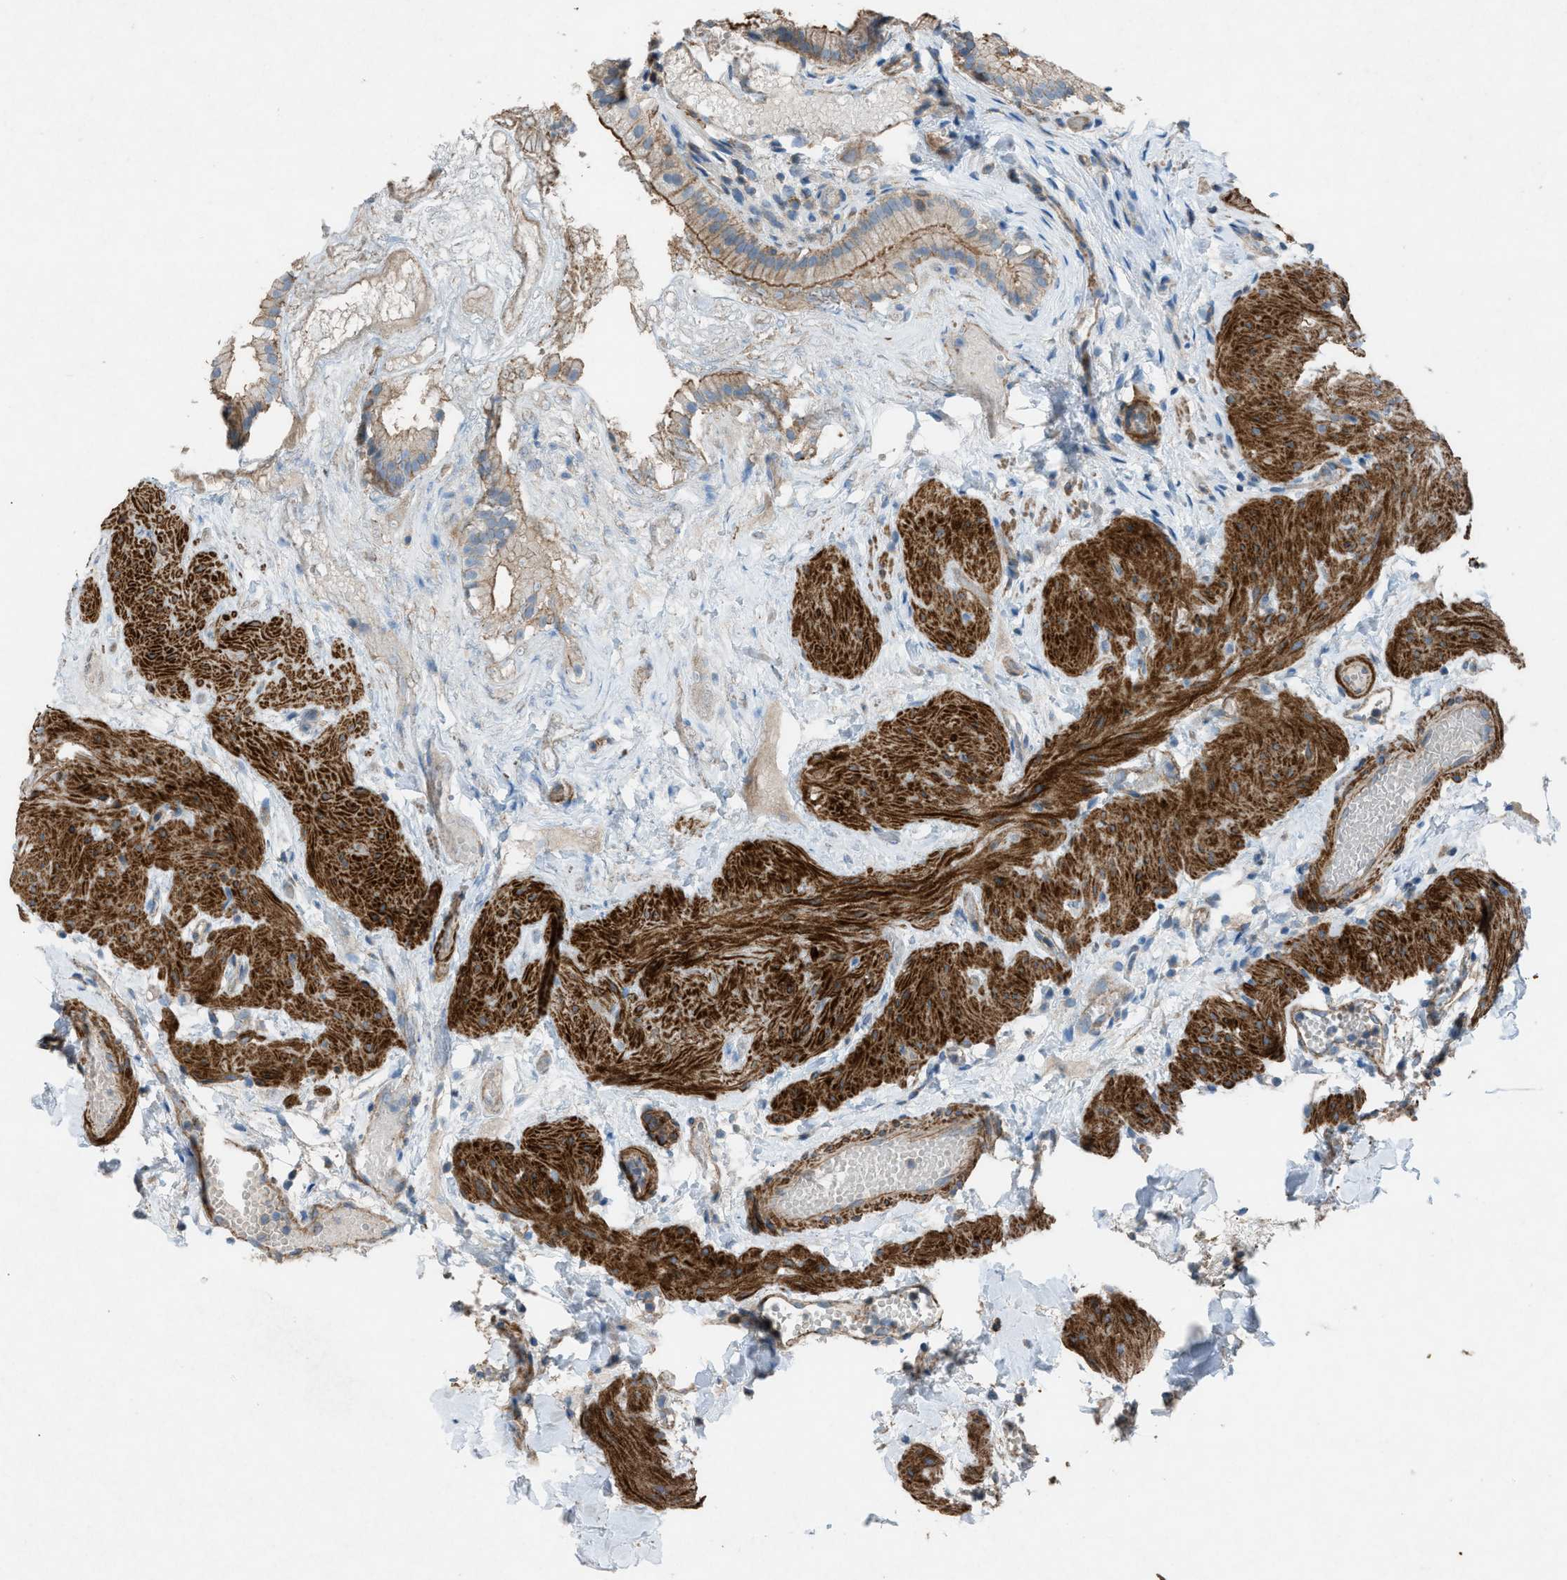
{"staining": {"intensity": "moderate", "quantity": ">75%", "location": "cytoplasmic/membranous"}, "tissue": "gallbladder", "cell_type": "Glandular cells", "image_type": "normal", "snomed": [{"axis": "morphology", "description": "Normal tissue, NOS"}, {"axis": "topography", "description": "Gallbladder"}], "caption": "About >75% of glandular cells in benign human gallbladder demonstrate moderate cytoplasmic/membranous protein staining as visualized by brown immunohistochemical staining.", "gene": "NCK2", "patient": {"sex": "female", "age": 26}}